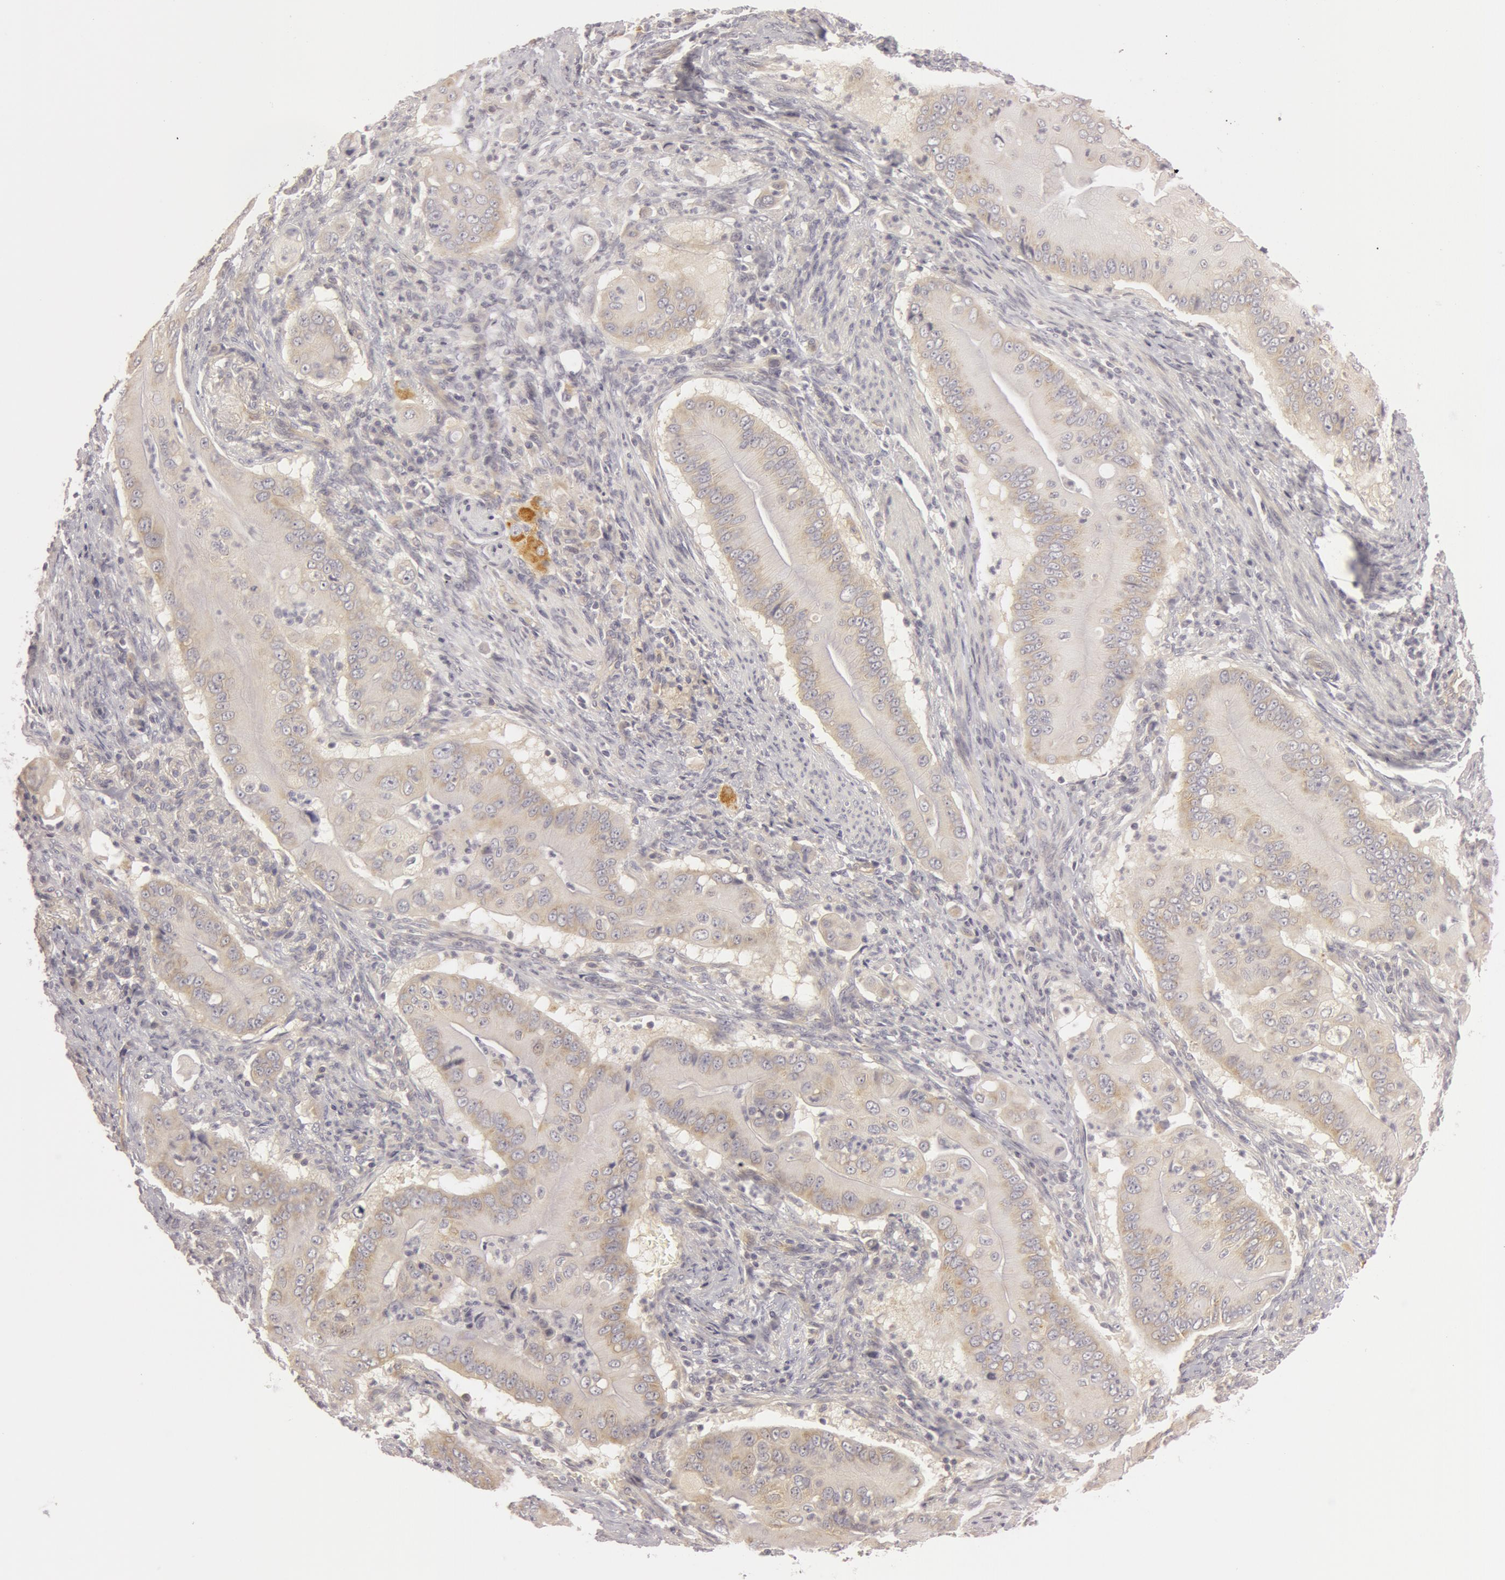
{"staining": {"intensity": "weak", "quantity": "25%-75%", "location": "cytoplasmic/membranous"}, "tissue": "pancreatic cancer", "cell_type": "Tumor cells", "image_type": "cancer", "snomed": [{"axis": "morphology", "description": "Adenocarcinoma, NOS"}, {"axis": "topography", "description": "Pancreas"}], "caption": "Adenocarcinoma (pancreatic) stained with a brown dye exhibits weak cytoplasmic/membranous positive staining in about 25%-75% of tumor cells.", "gene": "RALGAPA1", "patient": {"sex": "male", "age": 62}}